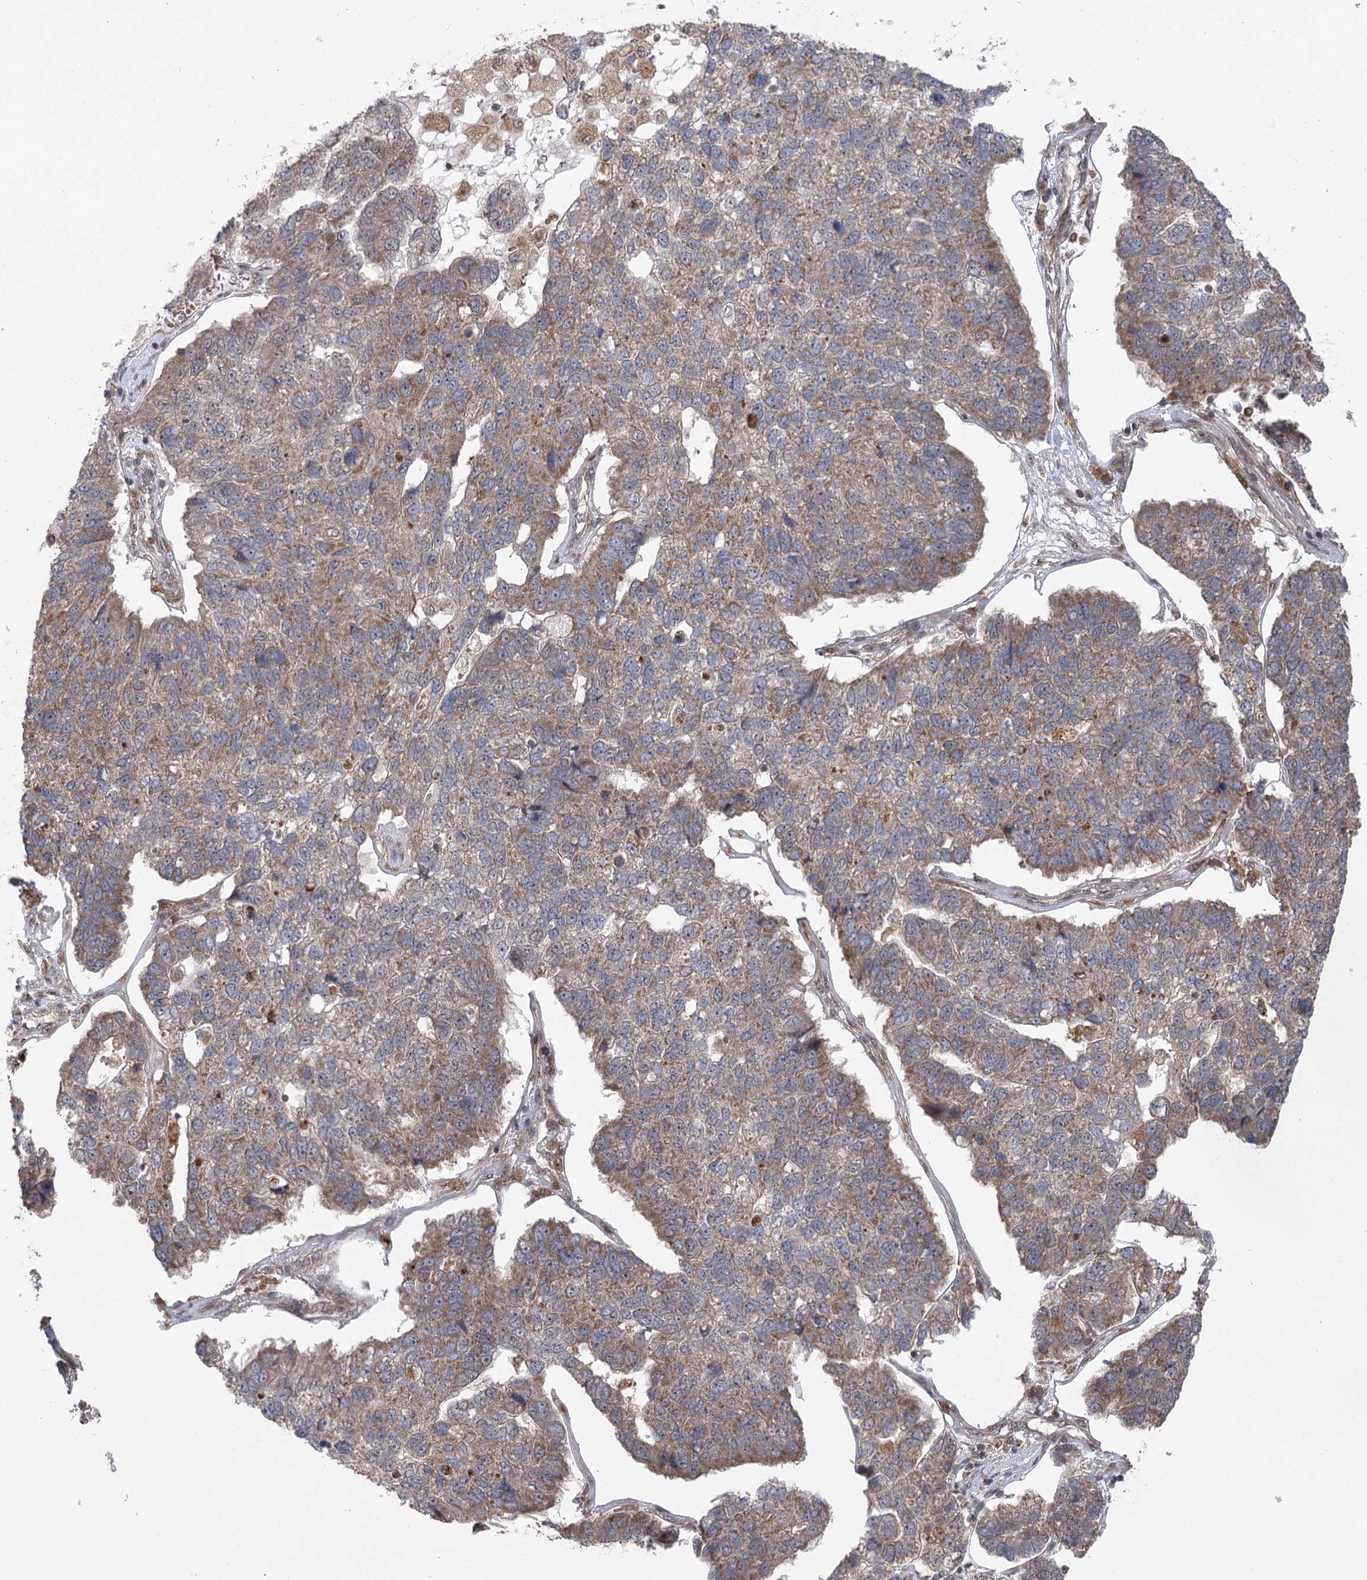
{"staining": {"intensity": "weak", "quantity": "25%-75%", "location": "cytoplasmic/membranous"}, "tissue": "pancreatic cancer", "cell_type": "Tumor cells", "image_type": "cancer", "snomed": [{"axis": "morphology", "description": "Adenocarcinoma, NOS"}, {"axis": "topography", "description": "Pancreas"}], "caption": "IHC of adenocarcinoma (pancreatic) displays low levels of weak cytoplasmic/membranous staining in about 25%-75% of tumor cells.", "gene": "C12orf4", "patient": {"sex": "female", "age": 61}}